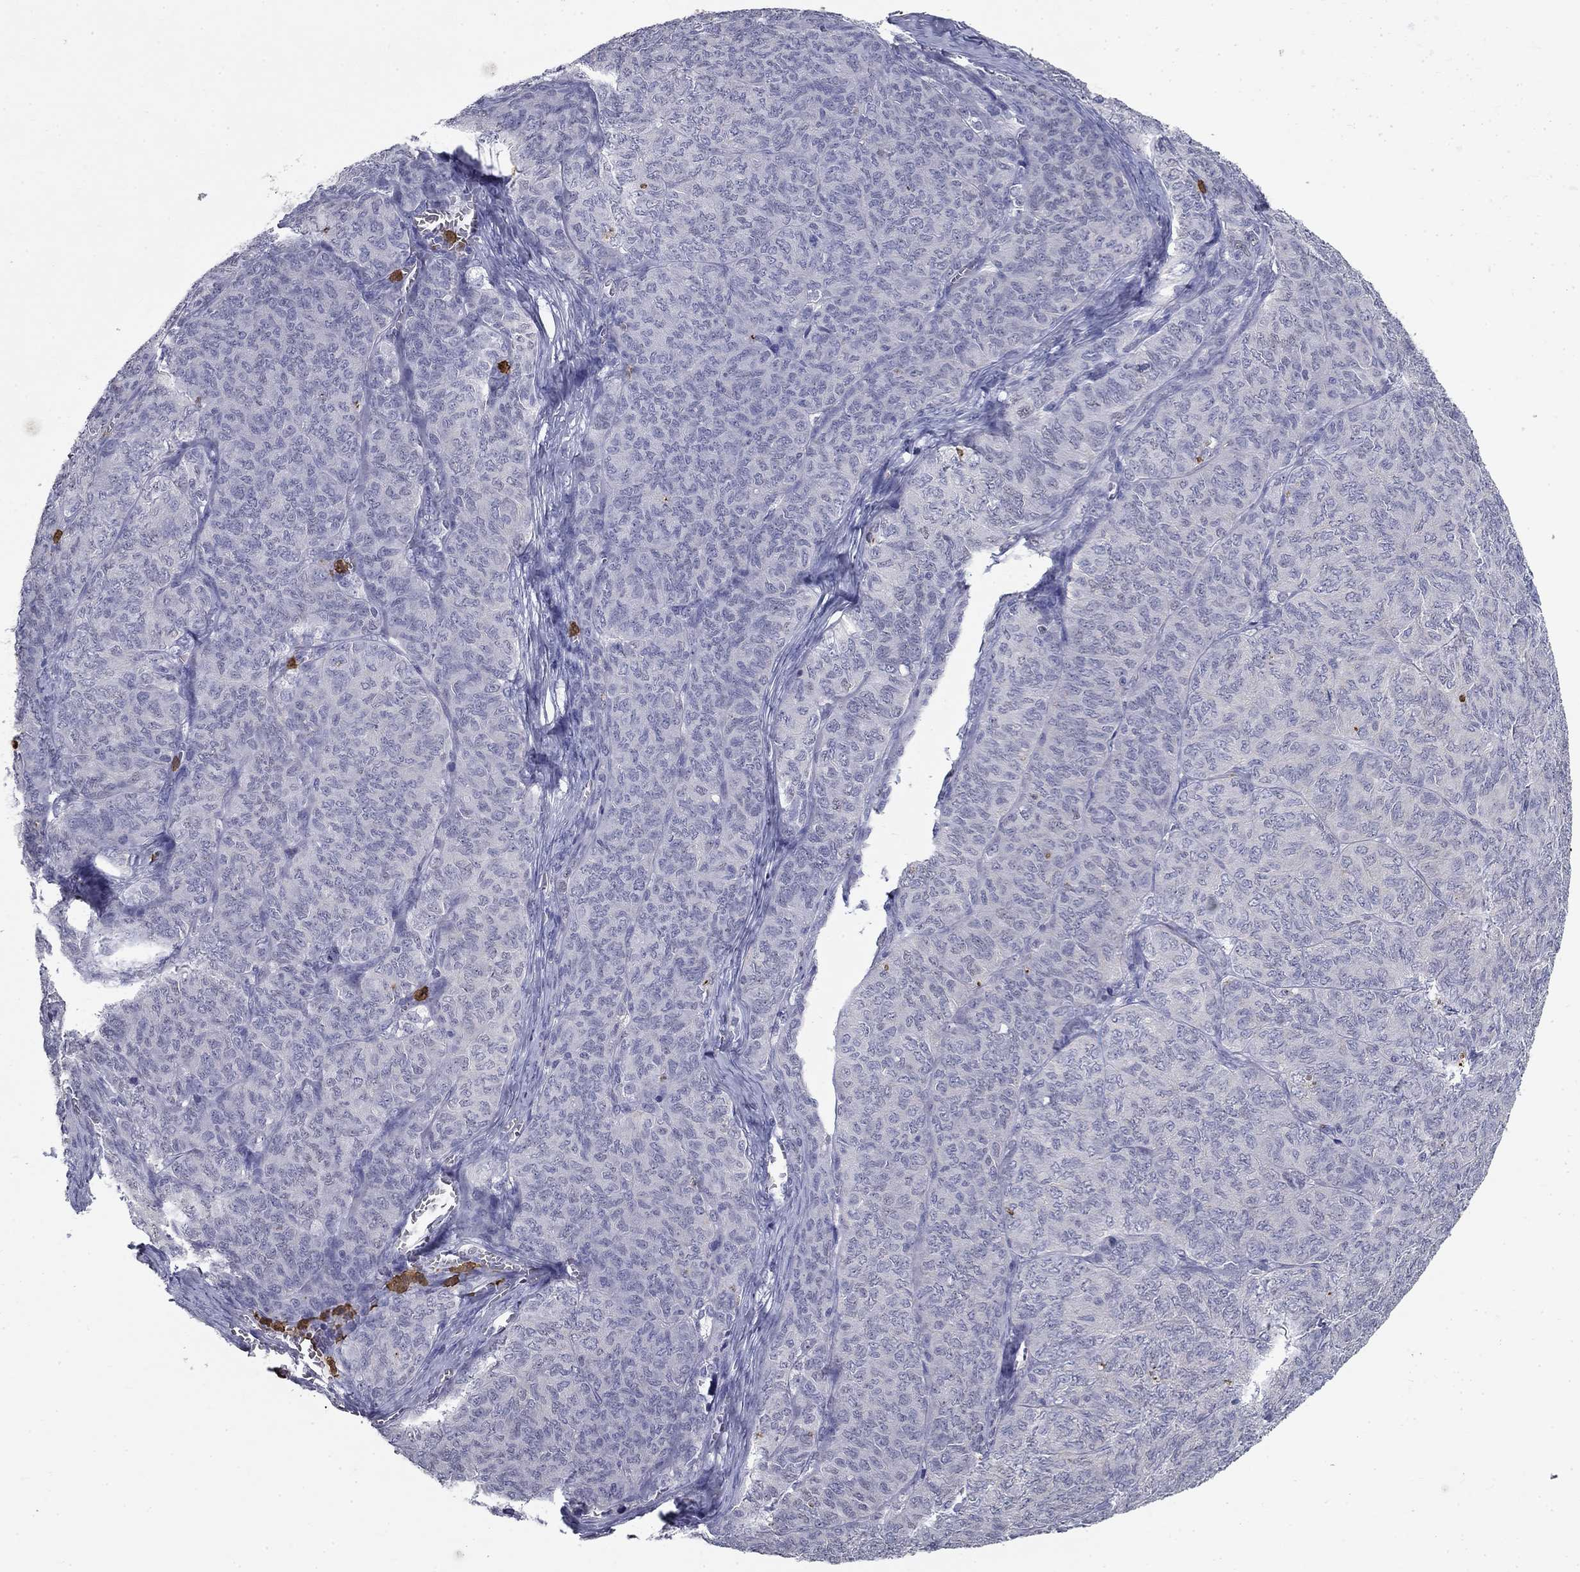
{"staining": {"intensity": "negative", "quantity": "none", "location": "none"}, "tissue": "ovarian cancer", "cell_type": "Tumor cells", "image_type": "cancer", "snomed": [{"axis": "morphology", "description": "Carcinoma, endometroid"}, {"axis": "topography", "description": "Ovary"}], "caption": "The histopathology image exhibits no staining of tumor cells in endometroid carcinoma (ovarian).", "gene": "IGSF8", "patient": {"sex": "female", "age": 80}}